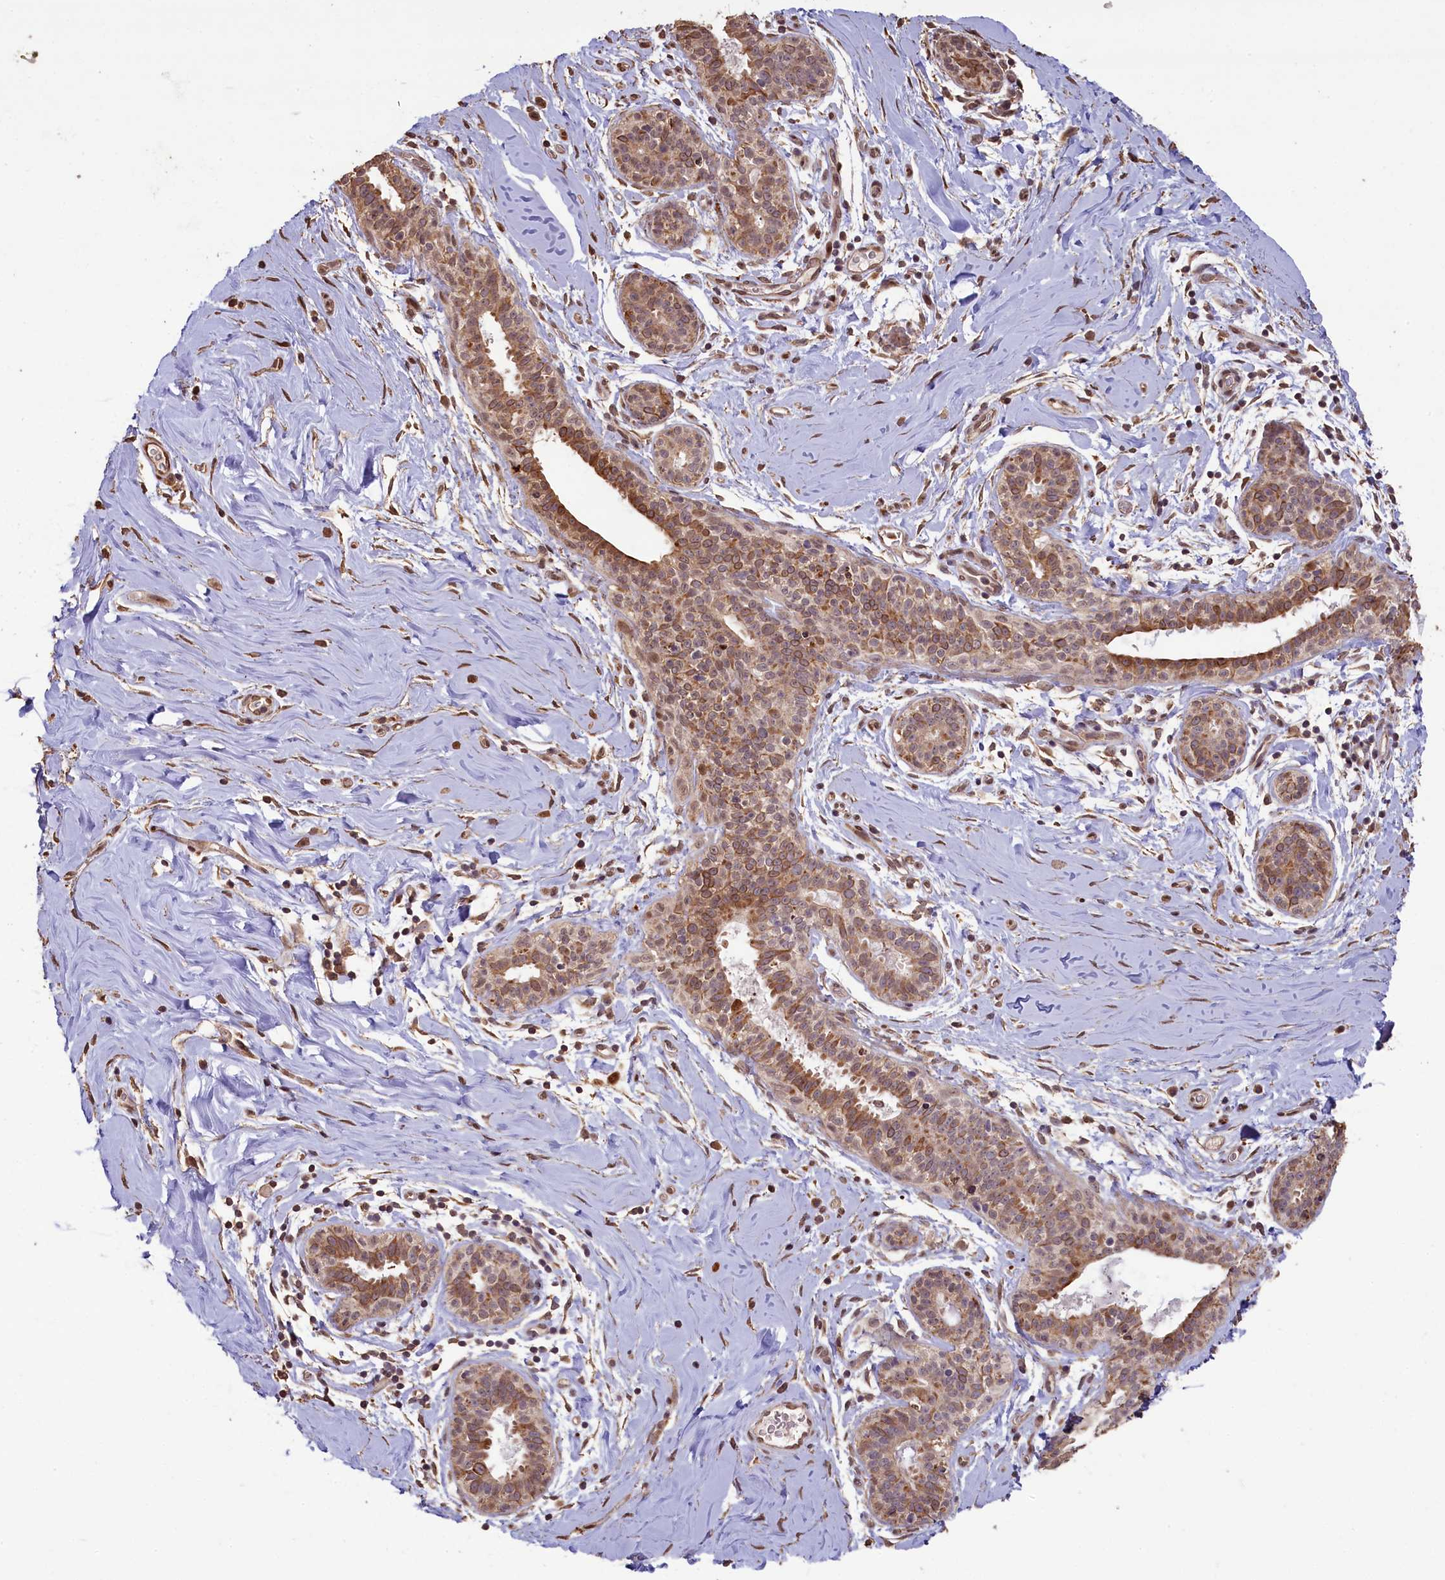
{"staining": {"intensity": "weak", "quantity": ">75%", "location": "cytoplasmic/membranous"}, "tissue": "adipose tissue", "cell_type": "Adipocytes", "image_type": "normal", "snomed": [{"axis": "morphology", "description": "Normal tissue, NOS"}, {"axis": "topography", "description": "Breast"}], "caption": "Weak cytoplasmic/membranous positivity for a protein is appreciated in approximately >75% of adipocytes of unremarkable adipose tissue using immunohistochemistry.", "gene": "SLC38A7", "patient": {"sex": "female", "age": 26}}